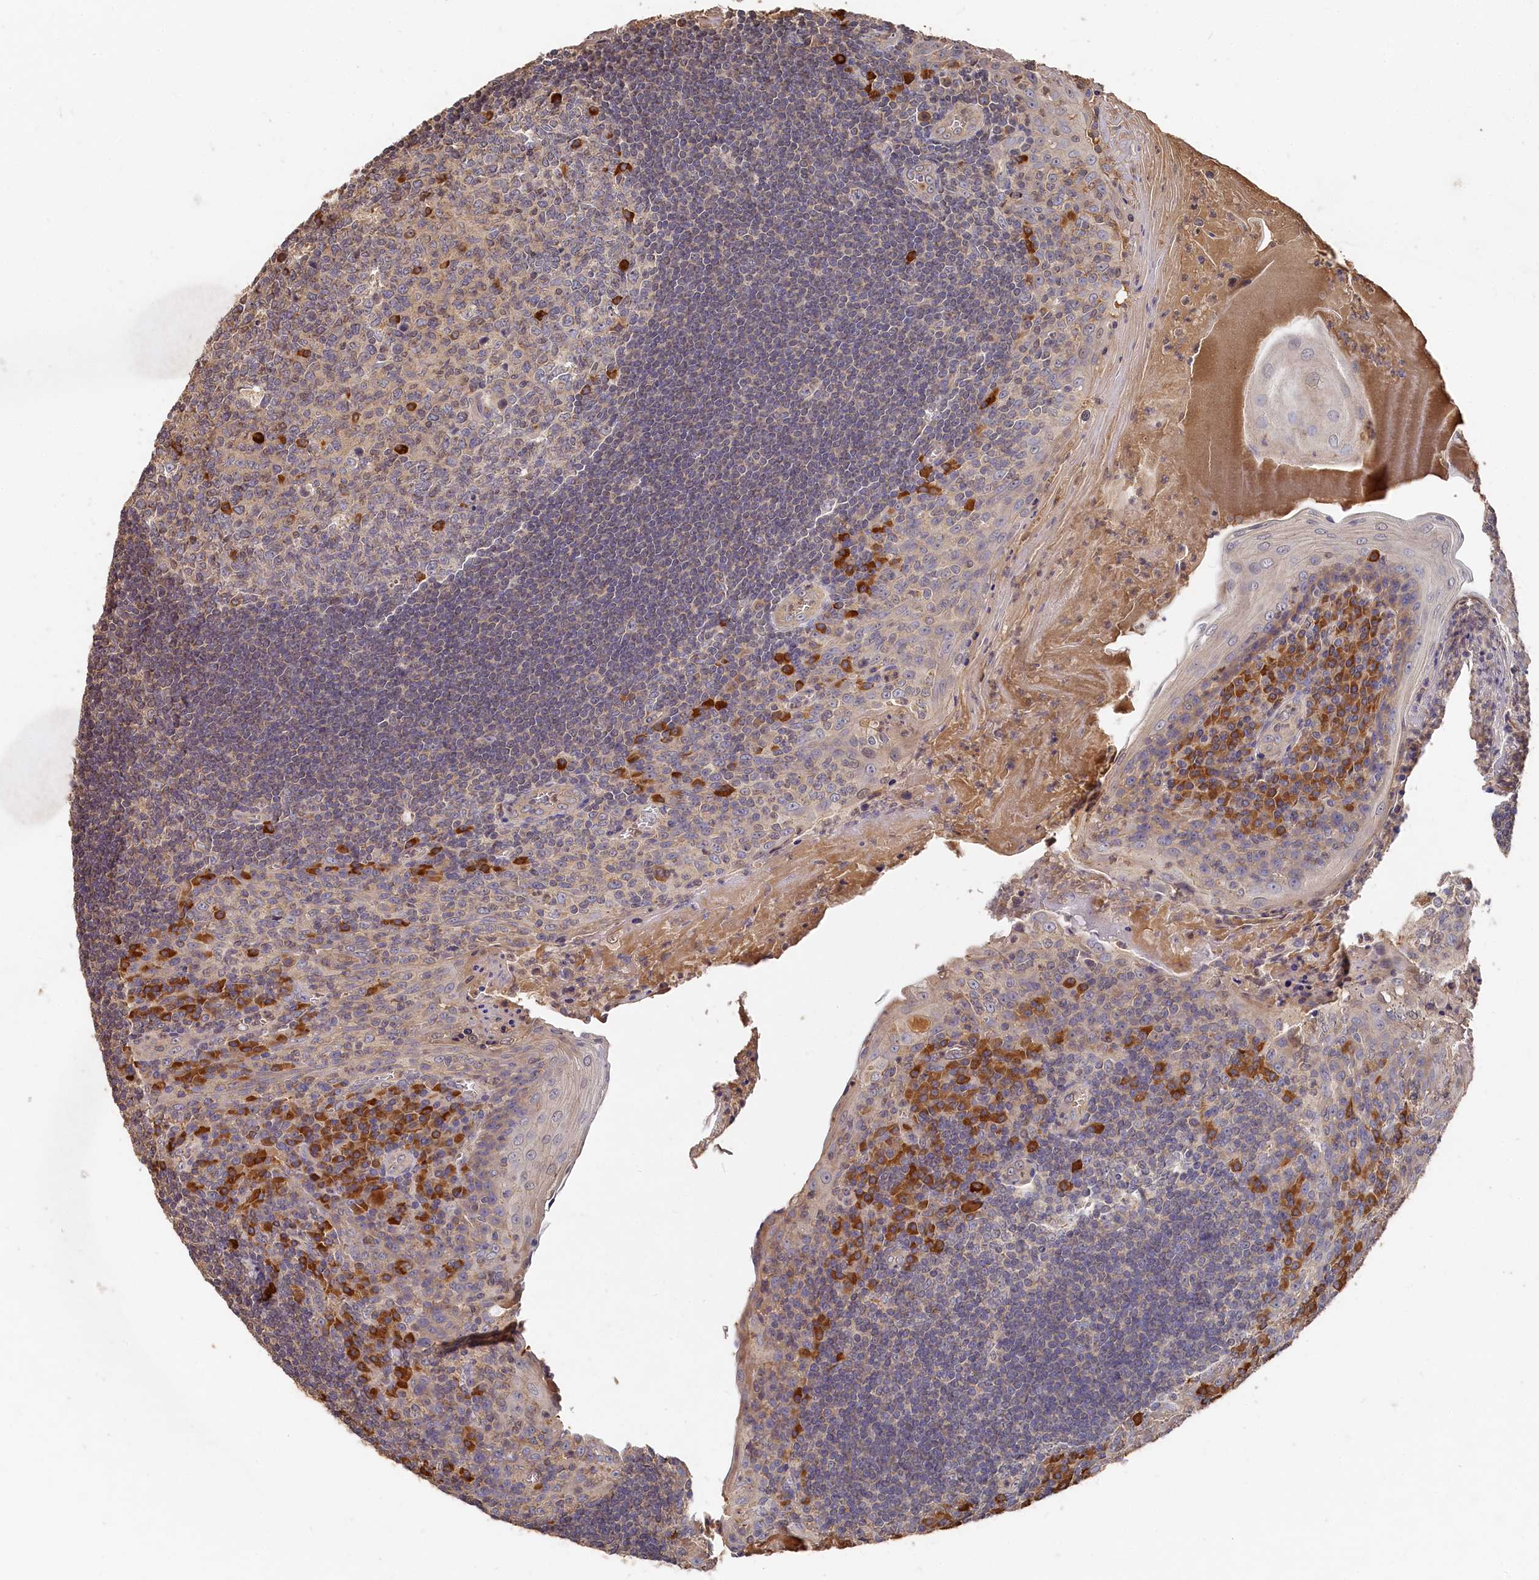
{"staining": {"intensity": "strong", "quantity": "<25%", "location": "cytoplasmic/membranous"}, "tissue": "tonsil", "cell_type": "Germinal center cells", "image_type": "normal", "snomed": [{"axis": "morphology", "description": "Normal tissue, NOS"}, {"axis": "topography", "description": "Tonsil"}], "caption": "IHC micrograph of normal tonsil: tonsil stained using immunohistochemistry reveals medium levels of strong protein expression localized specifically in the cytoplasmic/membranous of germinal center cells, appearing as a cytoplasmic/membranous brown color.", "gene": "DHRS11", "patient": {"sex": "male", "age": 27}}